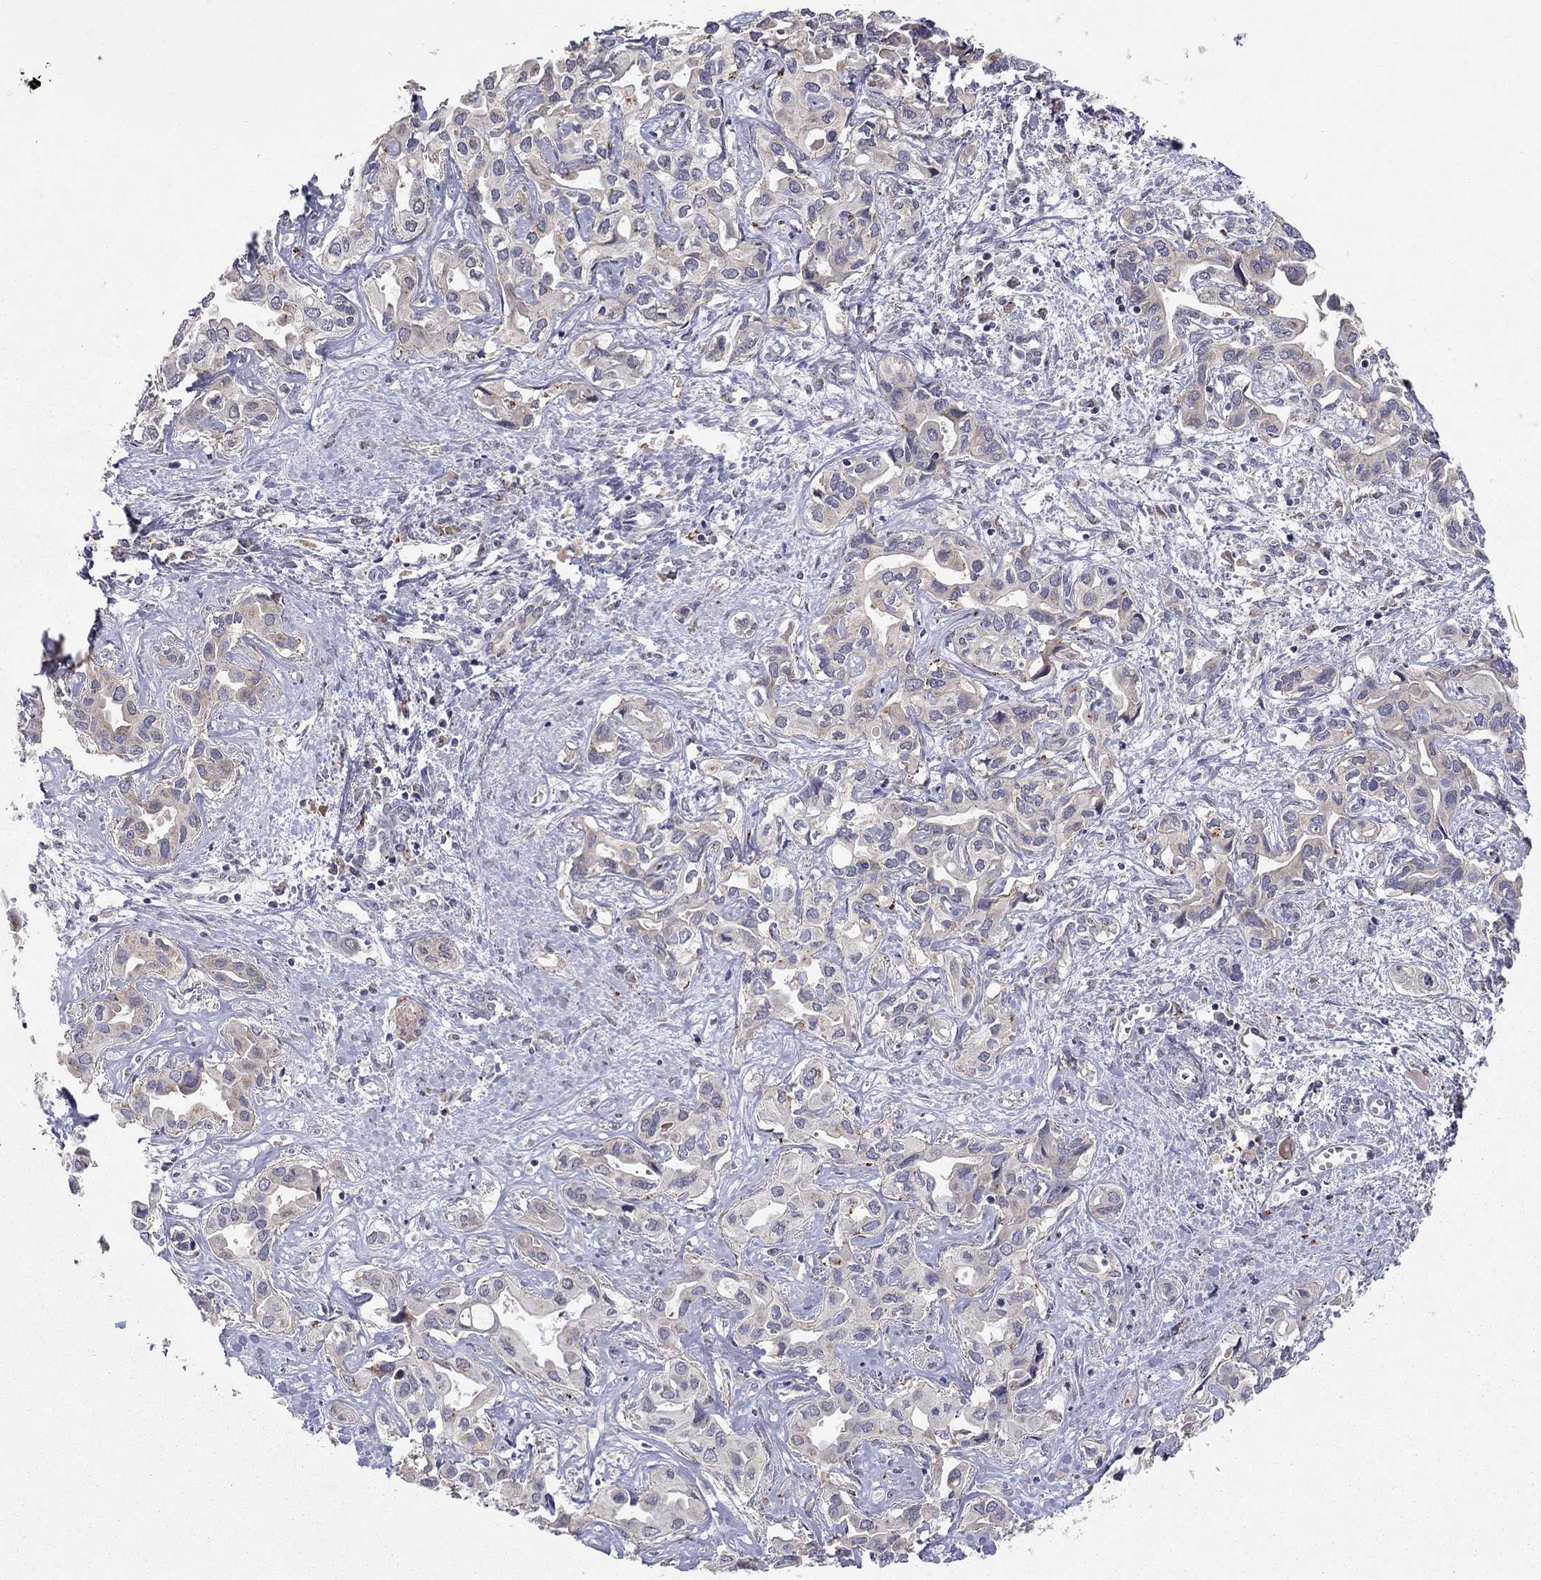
{"staining": {"intensity": "negative", "quantity": "none", "location": "none"}, "tissue": "liver cancer", "cell_type": "Tumor cells", "image_type": "cancer", "snomed": [{"axis": "morphology", "description": "Cholangiocarcinoma"}, {"axis": "topography", "description": "Liver"}], "caption": "There is no significant positivity in tumor cells of liver cancer.", "gene": "CRACDL", "patient": {"sex": "female", "age": 64}}